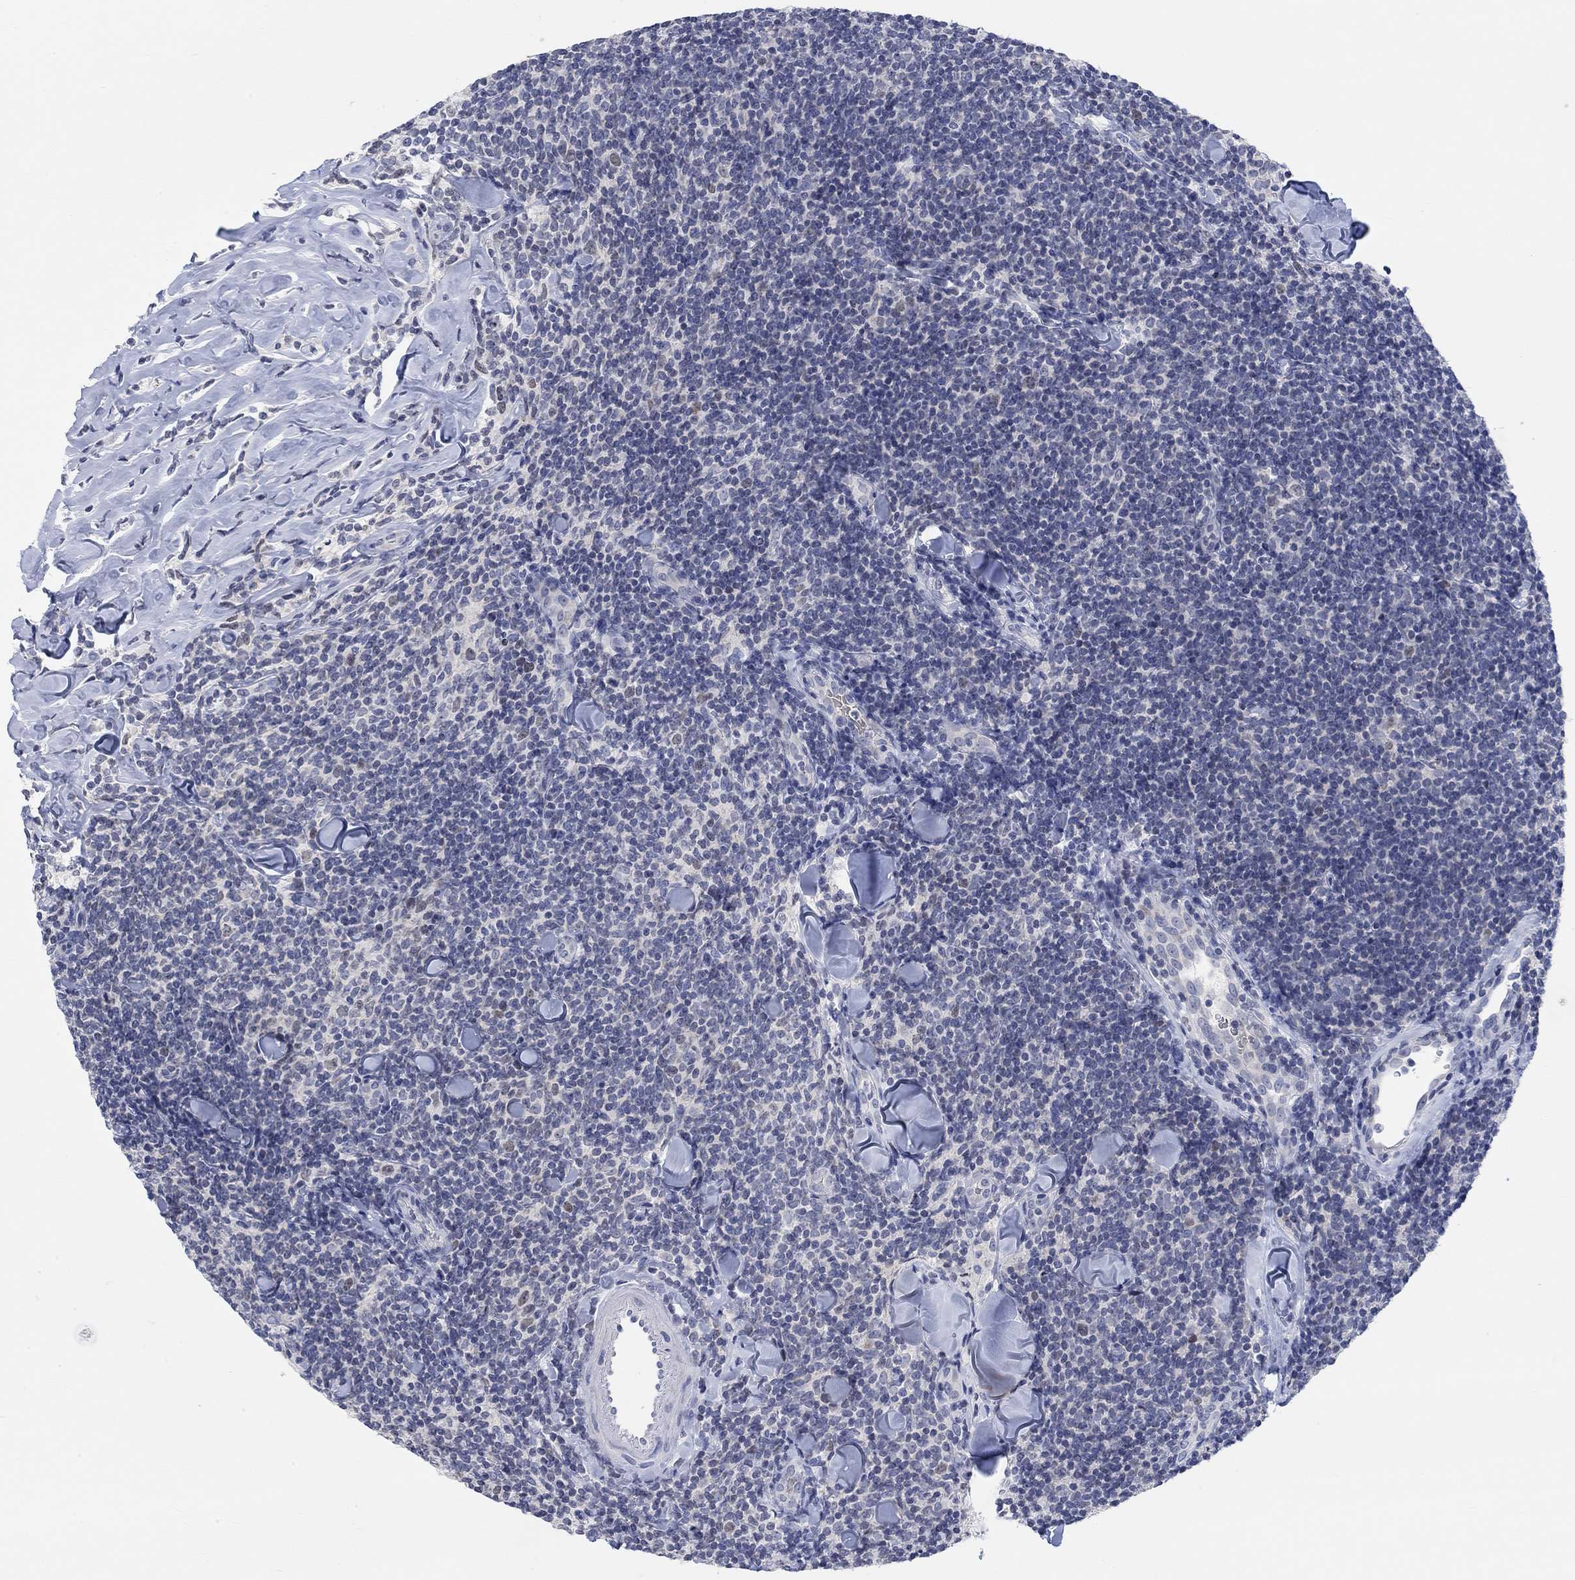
{"staining": {"intensity": "negative", "quantity": "none", "location": "none"}, "tissue": "lymphoma", "cell_type": "Tumor cells", "image_type": "cancer", "snomed": [{"axis": "morphology", "description": "Malignant lymphoma, non-Hodgkin's type, Low grade"}, {"axis": "topography", "description": "Lymph node"}], "caption": "Immunohistochemistry (IHC) photomicrograph of neoplastic tissue: human lymphoma stained with DAB (3,3'-diaminobenzidine) displays no significant protein expression in tumor cells.", "gene": "ATP6V1E2", "patient": {"sex": "female", "age": 56}}